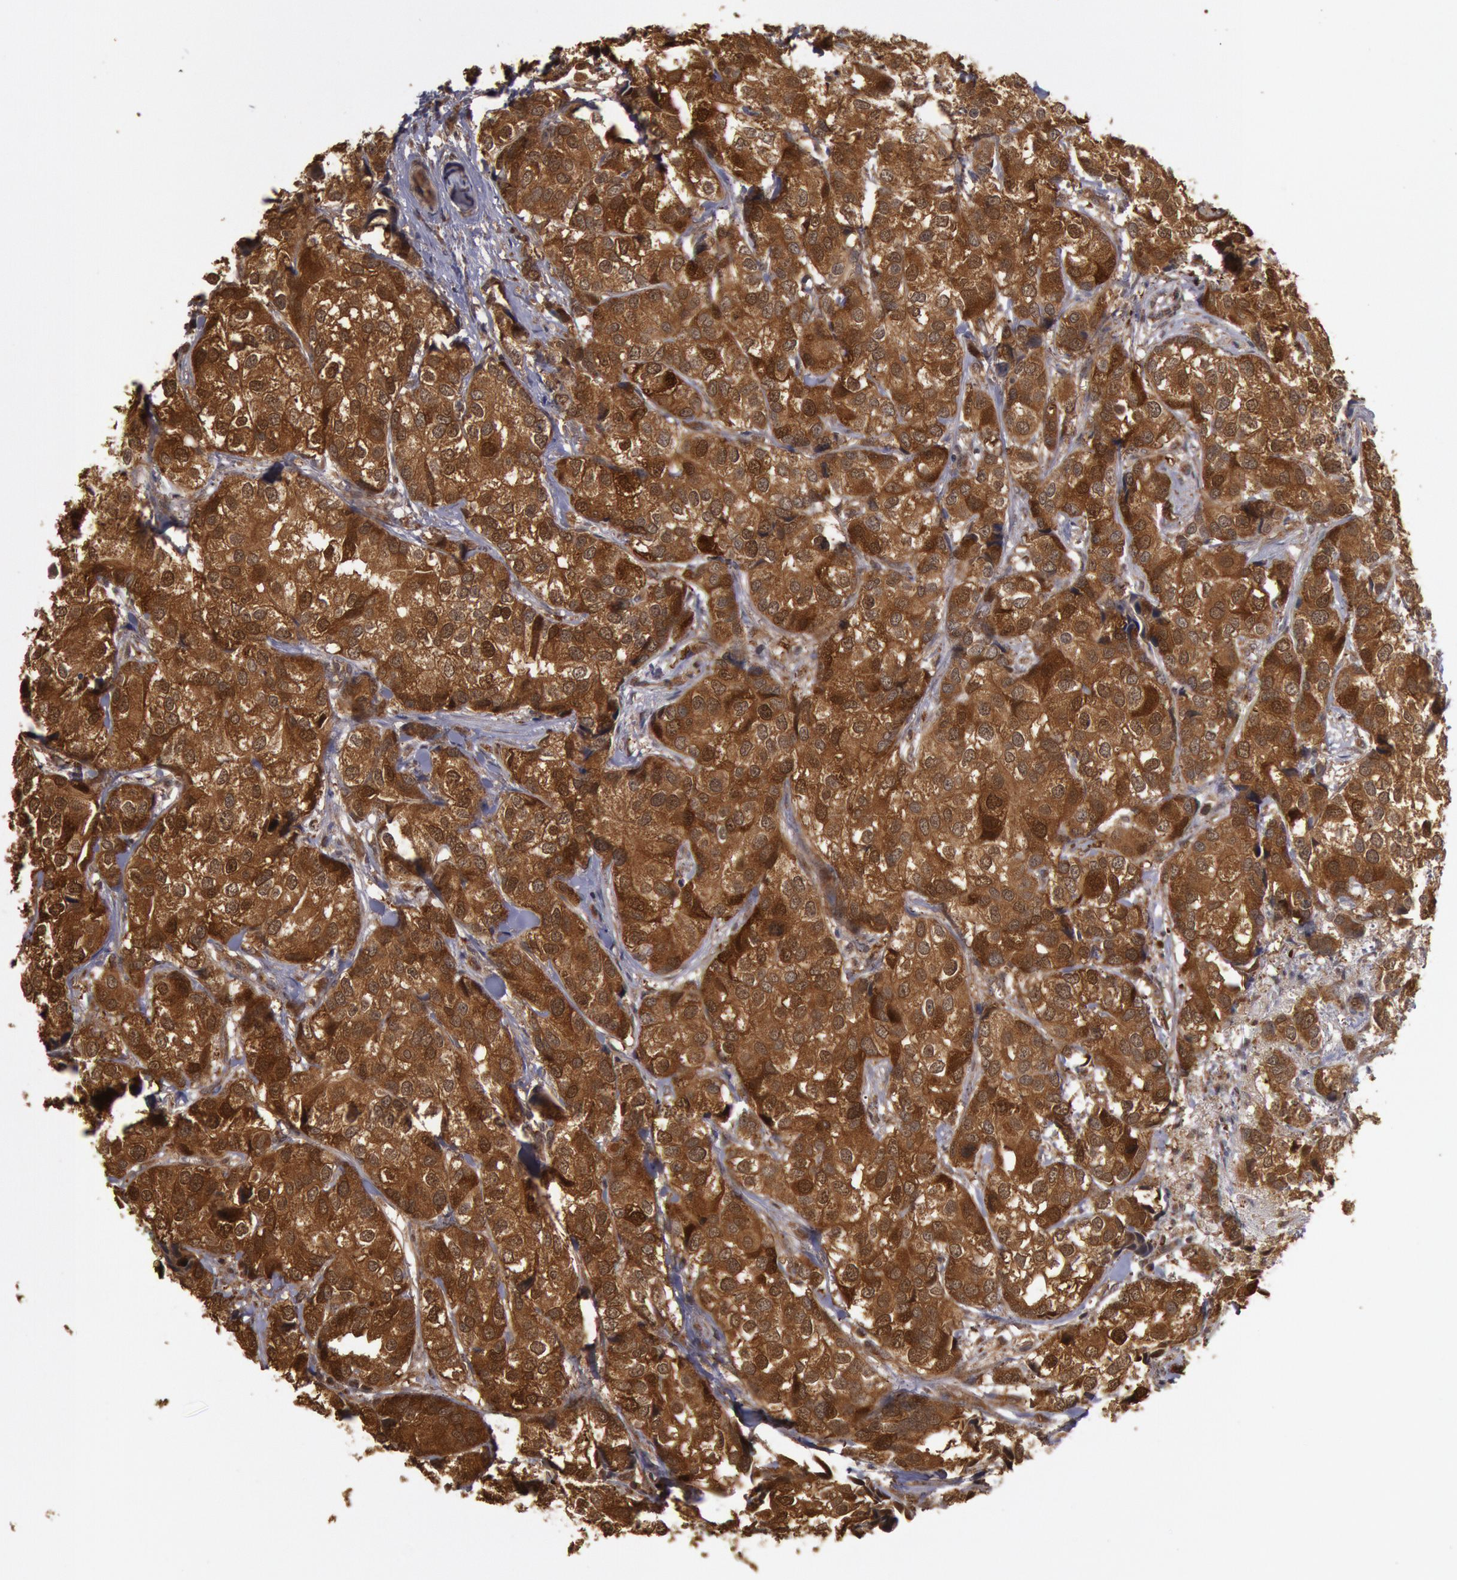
{"staining": {"intensity": "strong", "quantity": ">75%", "location": "cytoplasmic/membranous,nuclear"}, "tissue": "breast cancer", "cell_type": "Tumor cells", "image_type": "cancer", "snomed": [{"axis": "morphology", "description": "Duct carcinoma"}, {"axis": "topography", "description": "Breast"}], "caption": "Invasive ductal carcinoma (breast) stained with DAB IHC demonstrates high levels of strong cytoplasmic/membranous and nuclear staining in about >75% of tumor cells.", "gene": "USP14", "patient": {"sex": "female", "age": 68}}